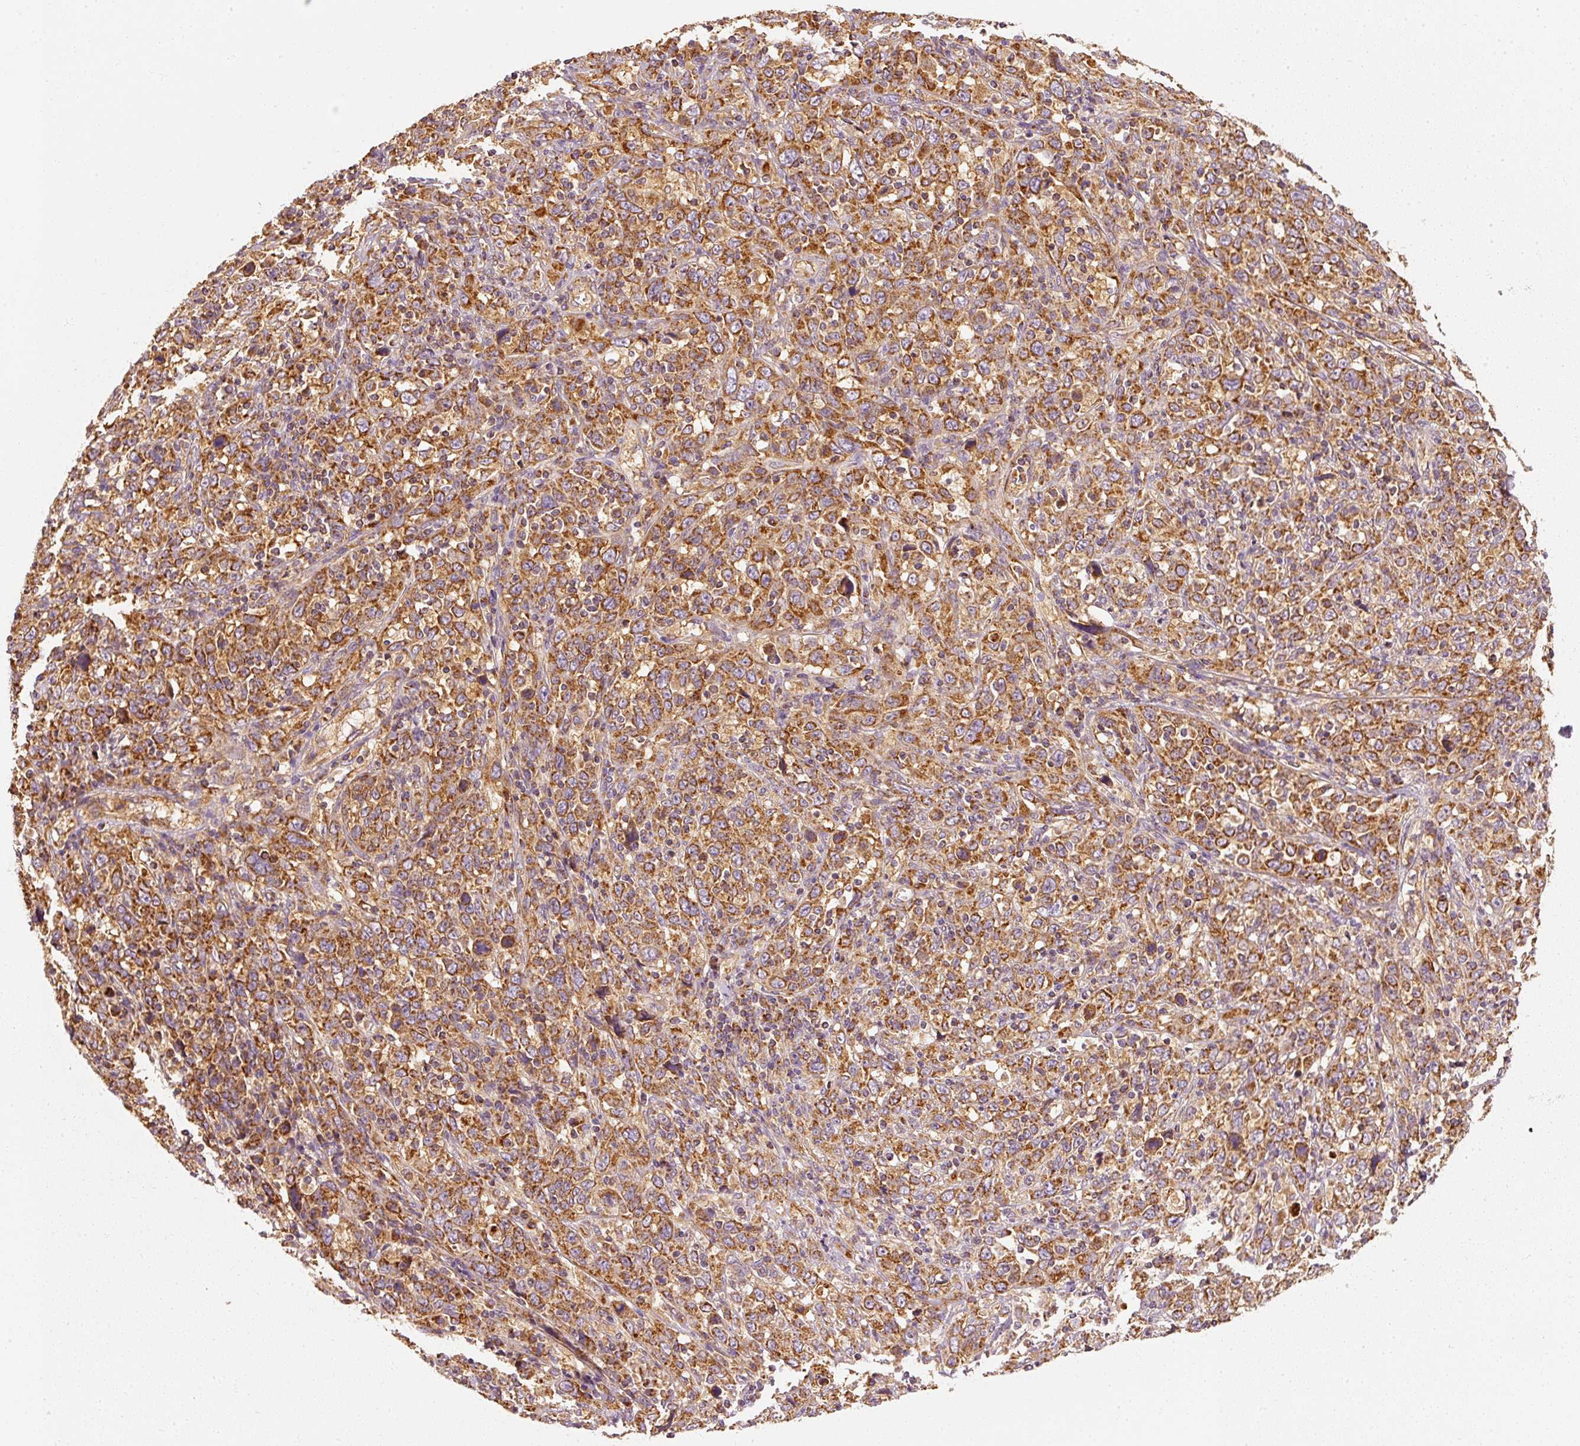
{"staining": {"intensity": "strong", "quantity": ">75%", "location": "cytoplasmic/membranous"}, "tissue": "cervical cancer", "cell_type": "Tumor cells", "image_type": "cancer", "snomed": [{"axis": "morphology", "description": "Squamous cell carcinoma, NOS"}, {"axis": "topography", "description": "Cervix"}], "caption": "Protein expression analysis of cervical cancer shows strong cytoplasmic/membranous staining in approximately >75% of tumor cells.", "gene": "TOMM40", "patient": {"sex": "female", "age": 46}}